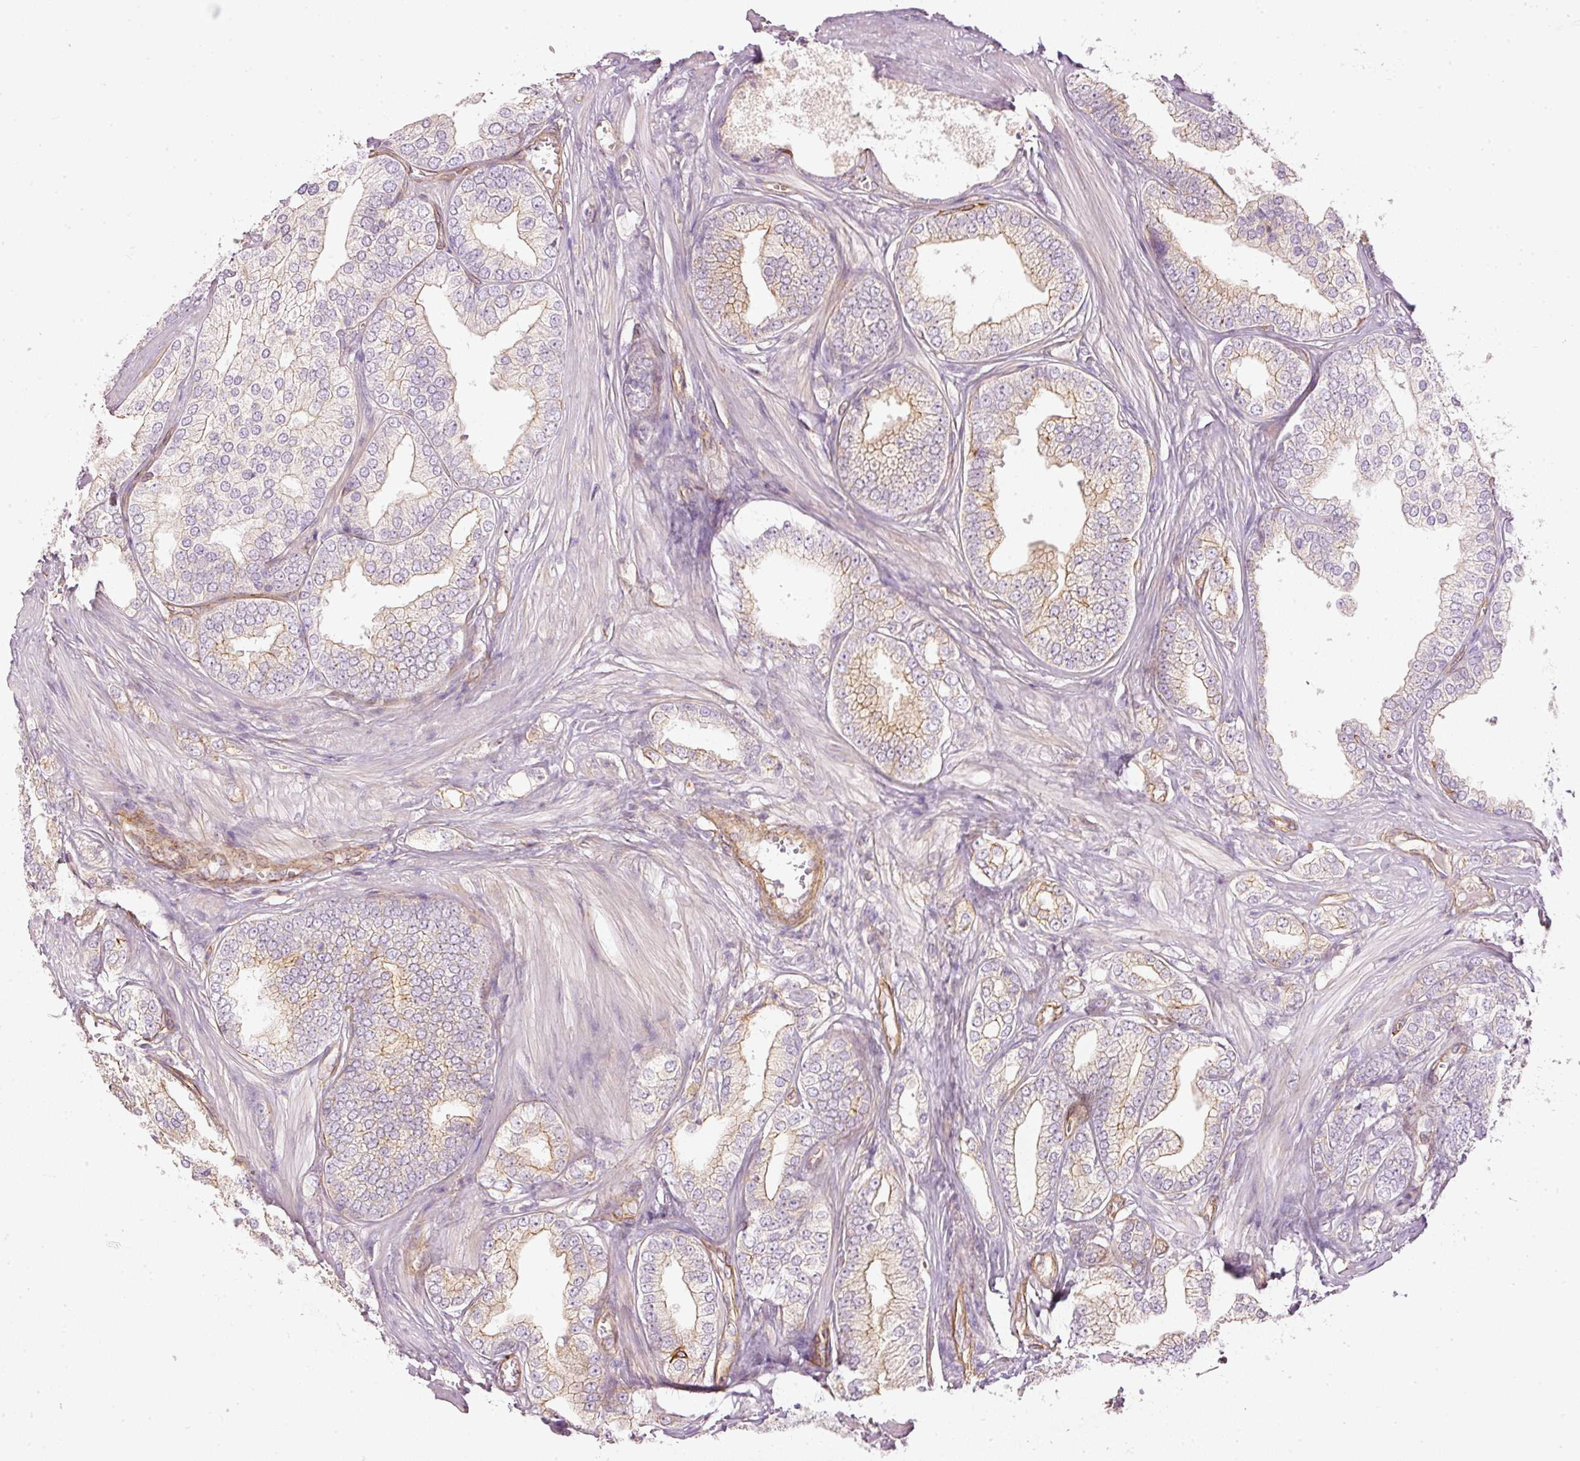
{"staining": {"intensity": "weak", "quantity": "25%-75%", "location": "cytoplasmic/membranous"}, "tissue": "prostate cancer", "cell_type": "Tumor cells", "image_type": "cancer", "snomed": [{"axis": "morphology", "description": "Adenocarcinoma, High grade"}, {"axis": "topography", "description": "Prostate"}], "caption": "This histopathology image shows high-grade adenocarcinoma (prostate) stained with IHC to label a protein in brown. The cytoplasmic/membranous of tumor cells show weak positivity for the protein. Nuclei are counter-stained blue.", "gene": "OSR2", "patient": {"sex": "male", "age": 50}}